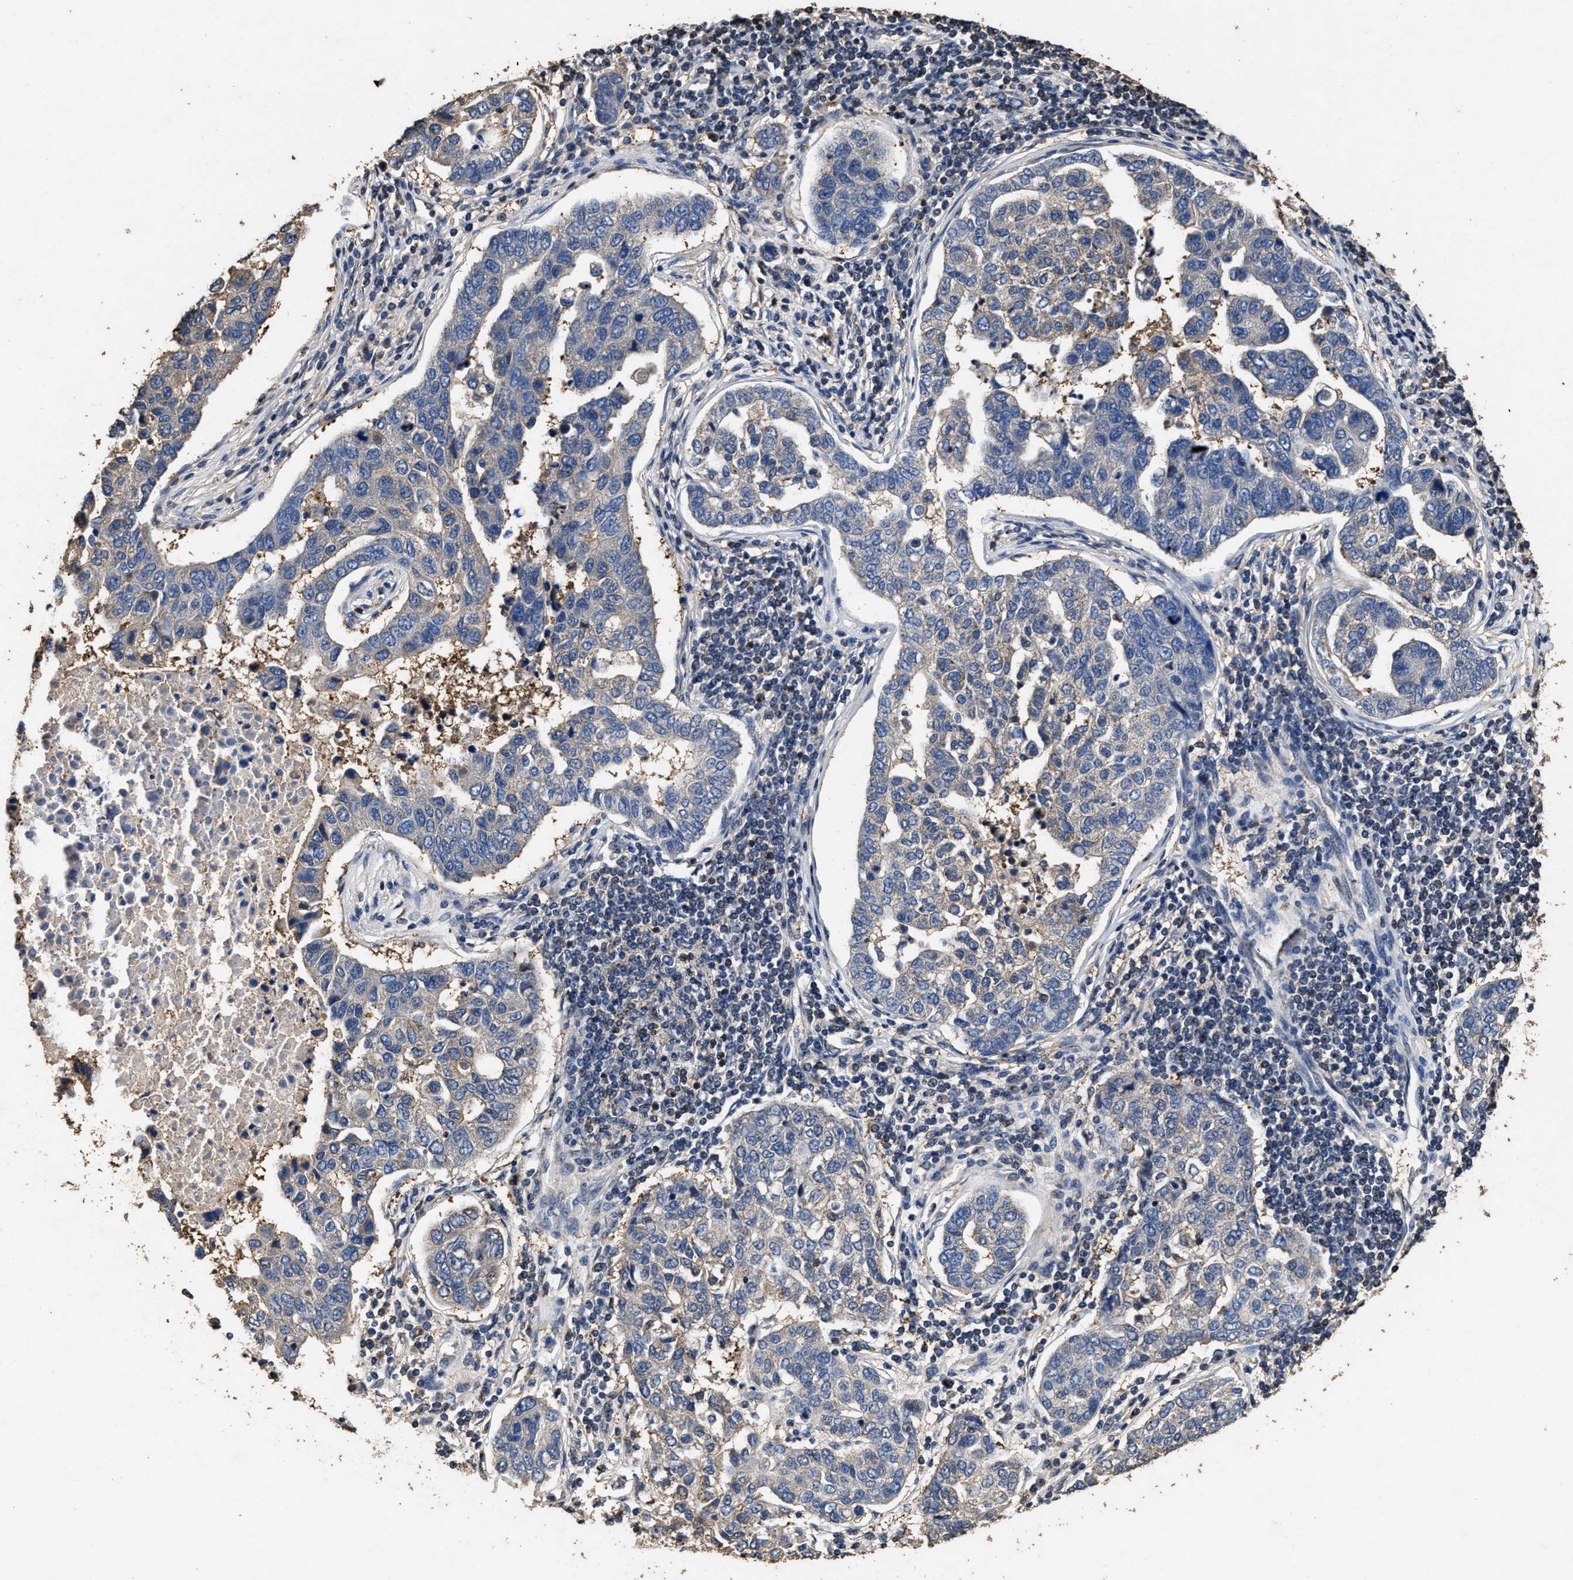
{"staining": {"intensity": "negative", "quantity": "none", "location": "none"}, "tissue": "pancreatic cancer", "cell_type": "Tumor cells", "image_type": "cancer", "snomed": [{"axis": "morphology", "description": "Adenocarcinoma, NOS"}, {"axis": "topography", "description": "Pancreas"}], "caption": "A histopathology image of human pancreatic cancer (adenocarcinoma) is negative for staining in tumor cells.", "gene": "TPST2", "patient": {"sex": "female", "age": 61}}